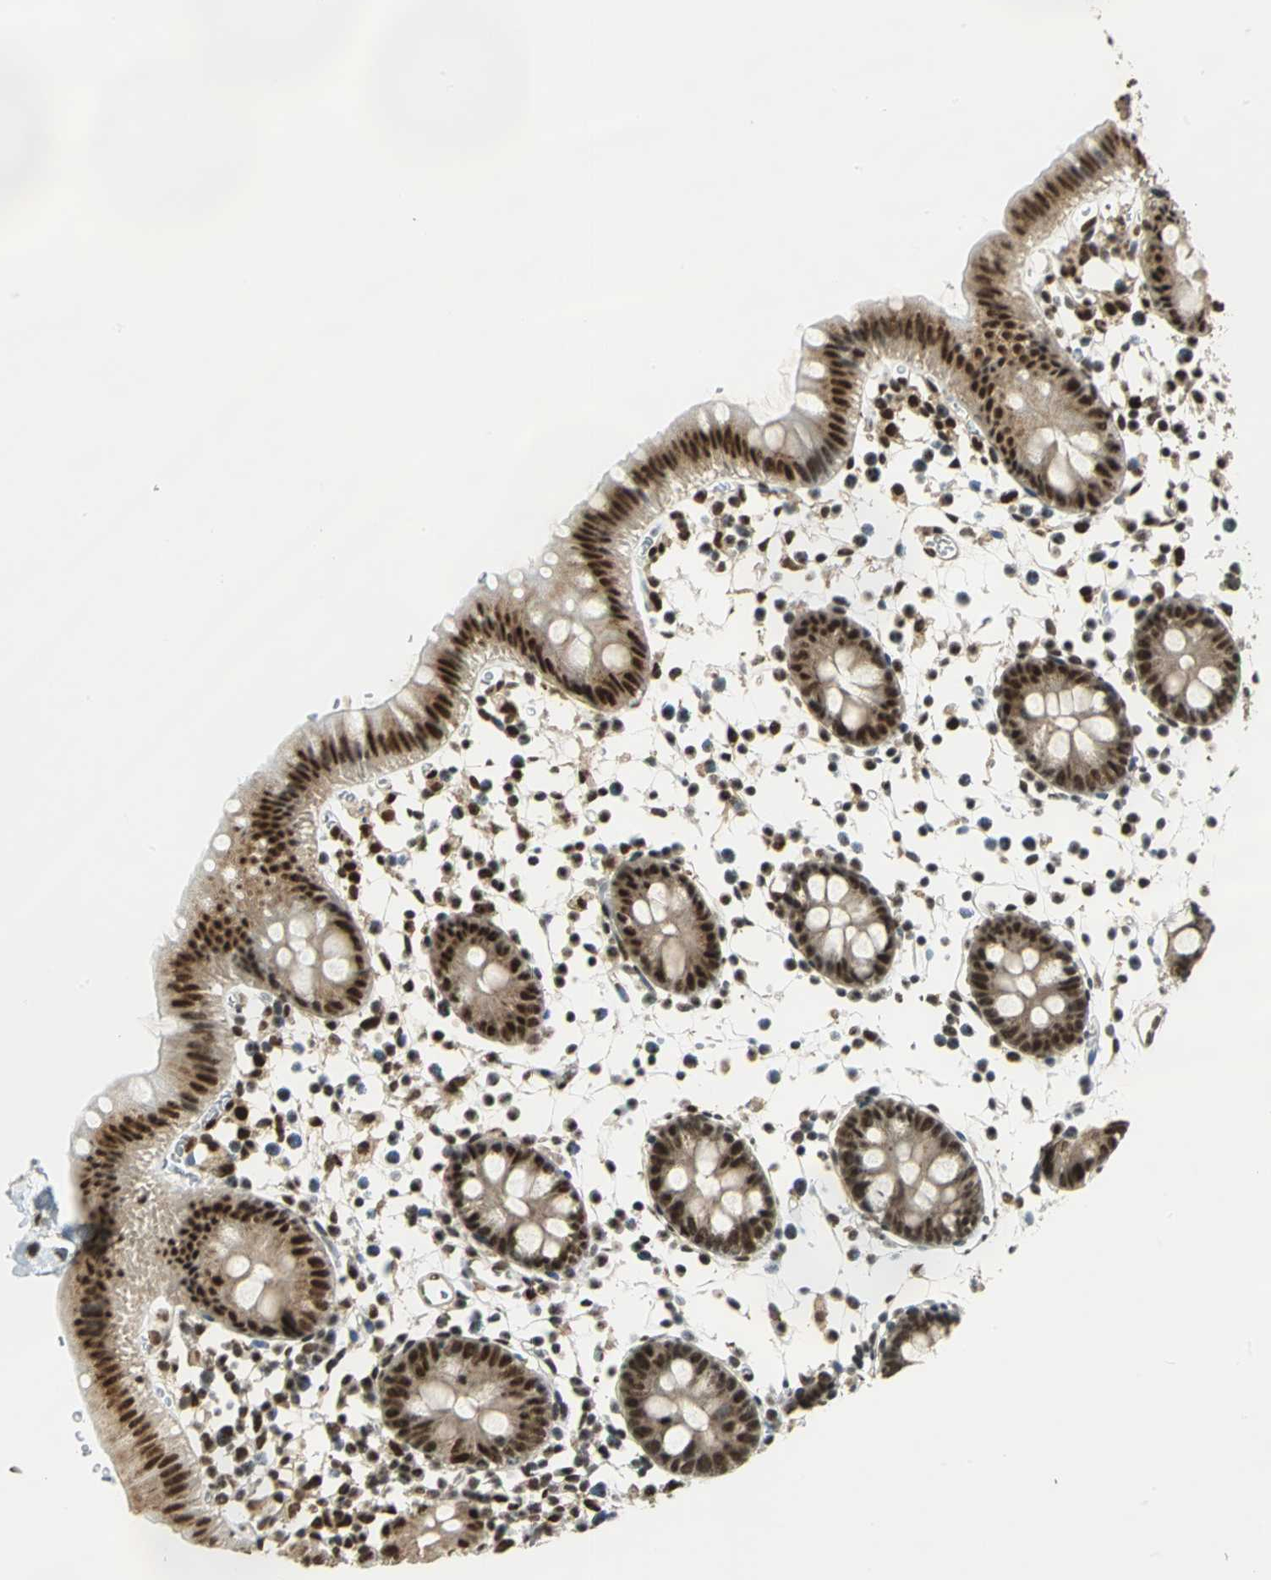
{"staining": {"intensity": "moderate", "quantity": ">75%", "location": "nuclear"}, "tissue": "colon", "cell_type": "Endothelial cells", "image_type": "normal", "snomed": [{"axis": "morphology", "description": "Normal tissue, NOS"}, {"axis": "topography", "description": "Colon"}], "caption": "Immunohistochemistry (IHC) image of benign colon: human colon stained using immunohistochemistry (IHC) reveals medium levels of moderate protein expression localized specifically in the nuclear of endothelial cells, appearing as a nuclear brown color.", "gene": "DDX5", "patient": {"sex": "male", "age": 14}}